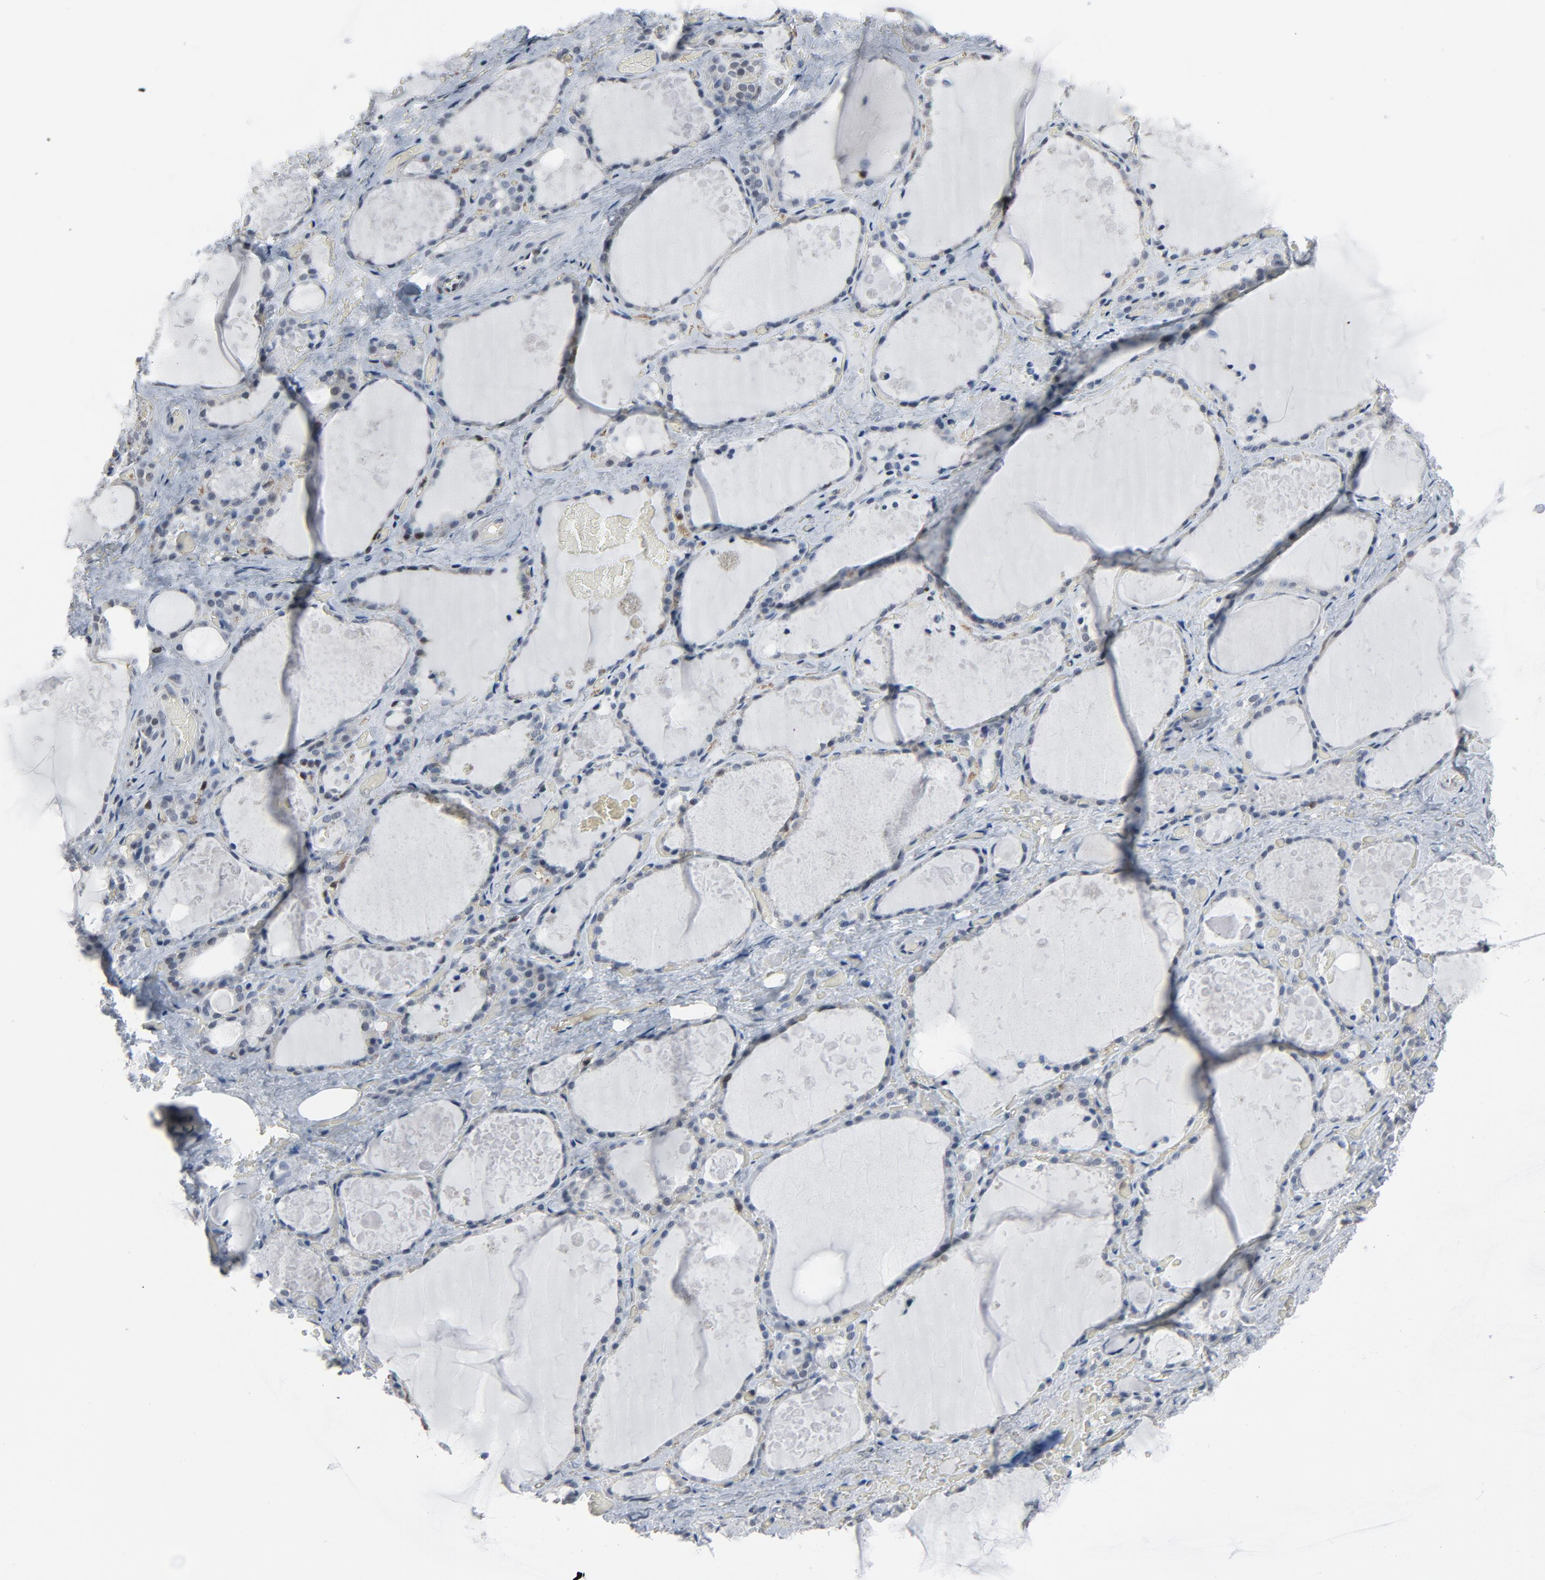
{"staining": {"intensity": "weak", "quantity": "<25%", "location": "cytoplasmic/membranous"}, "tissue": "thyroid gland", "cell_type": "Glandular cells", "image_type": "normal", "snomed": [{"axis": "morphology", "description": "Normal tissue, NOS"}, {"axis": "topography", "description": "Thyroid gland"}], "caption": "High magnification brightfield microscopy of normal thyroid gland stained with DAB (3,3'-diaminobenzidine) (brown) and counterstained with hematoxylin (blue): glandular cells show no significant staining. Nuclei are stained in blue.", "gene": "STAT5A", "patient": {"sex": "male", "age": 61}}